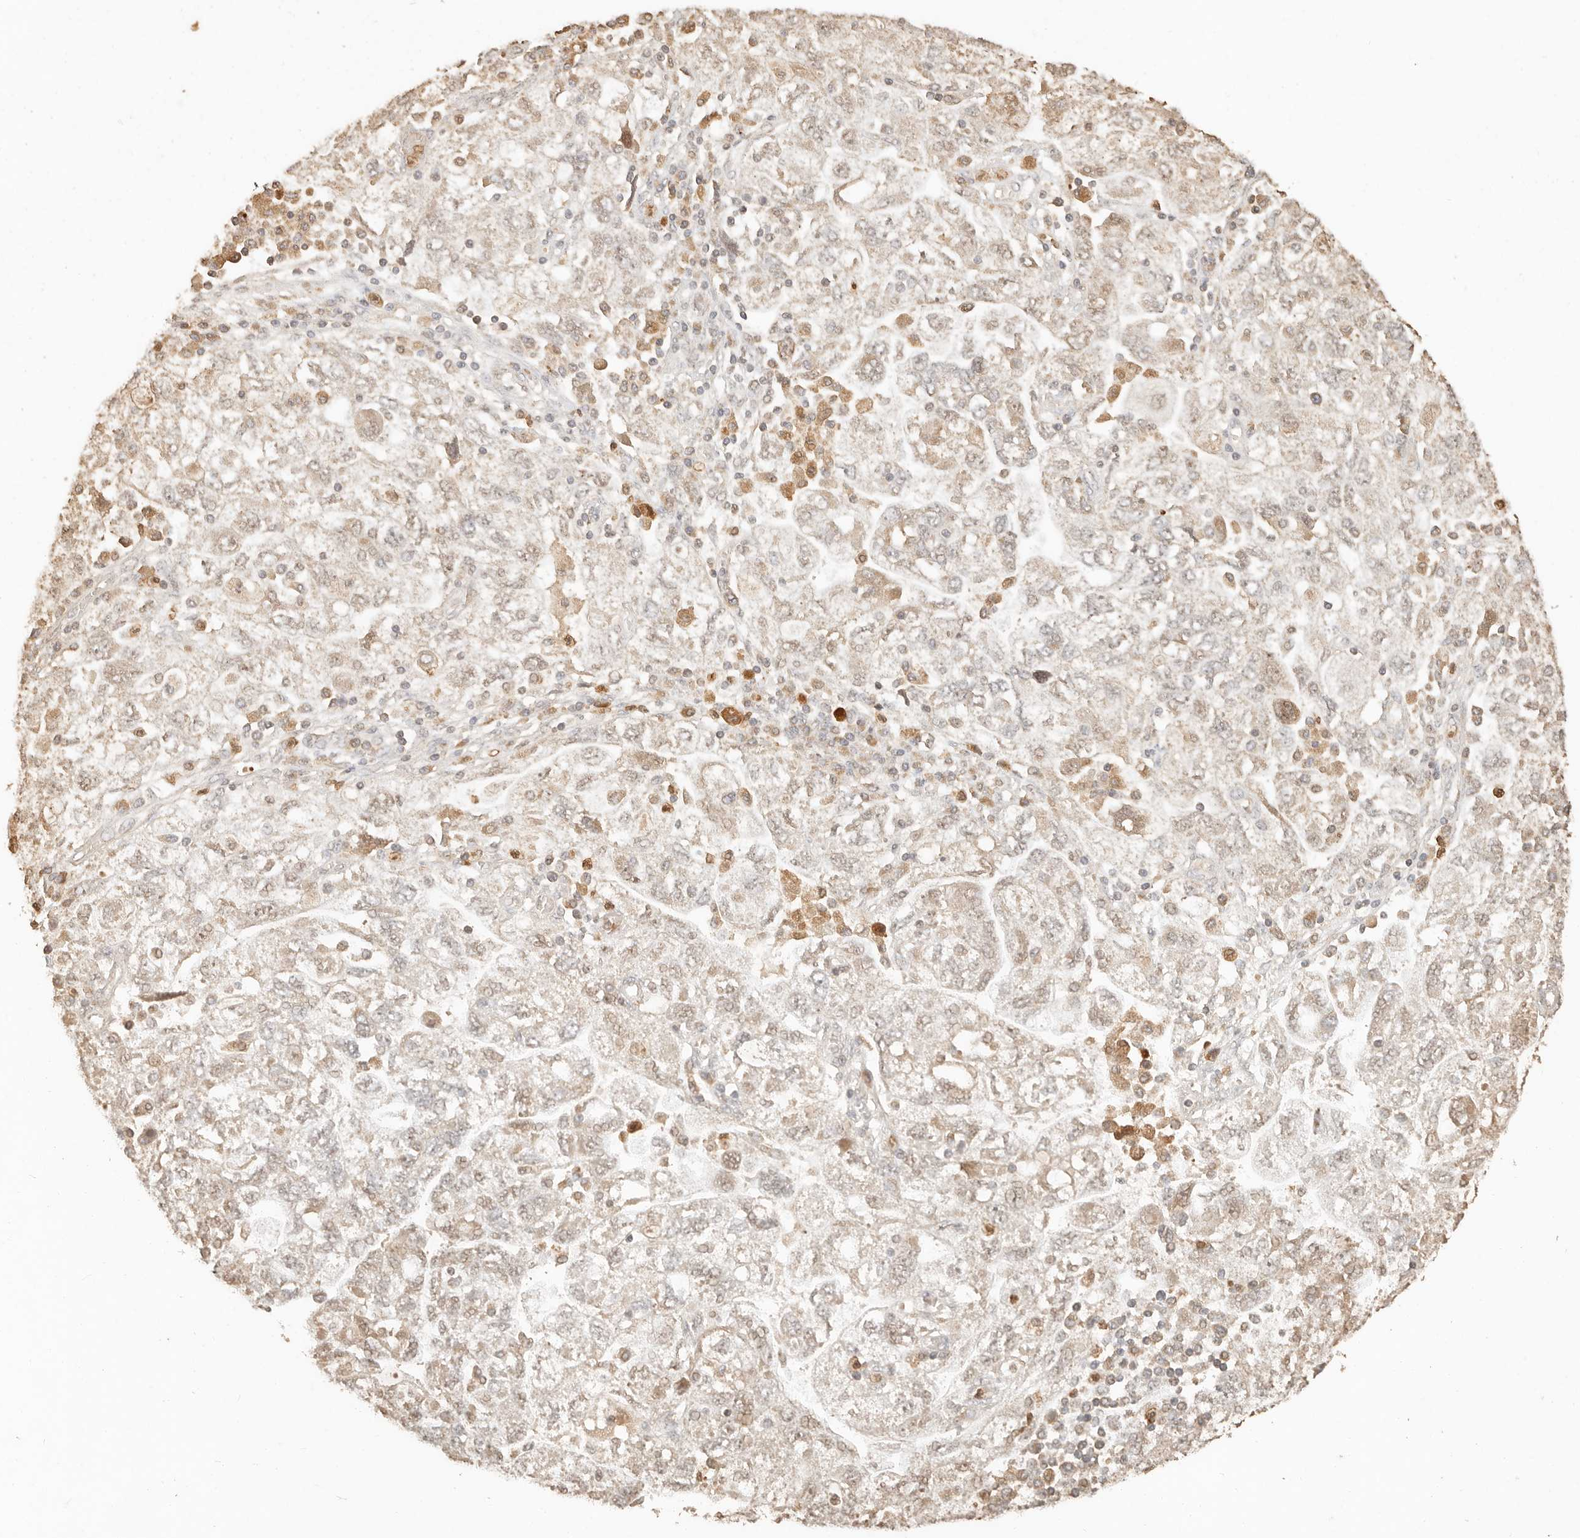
{"staining": {"intensity": "negative", "quantity": "none", "location": "none"}, "tissue": "ovarian cancer", "cell_type": "Tumor cells", "image_type": "cancer", "snomed": [{"axis": "morphology", "description": "Carcinoma, NOS"}, {"axis": "morphology", "description": "Cystadenocarcinoma, serous, NOS"}, {"axis": "topography", "description": "Ovary"}], "caption": "Tumor cells are negative for protein expression in human ovarian cancer.", "gene": "INTS11", "patient": {"sex": "female", "age": 69}}